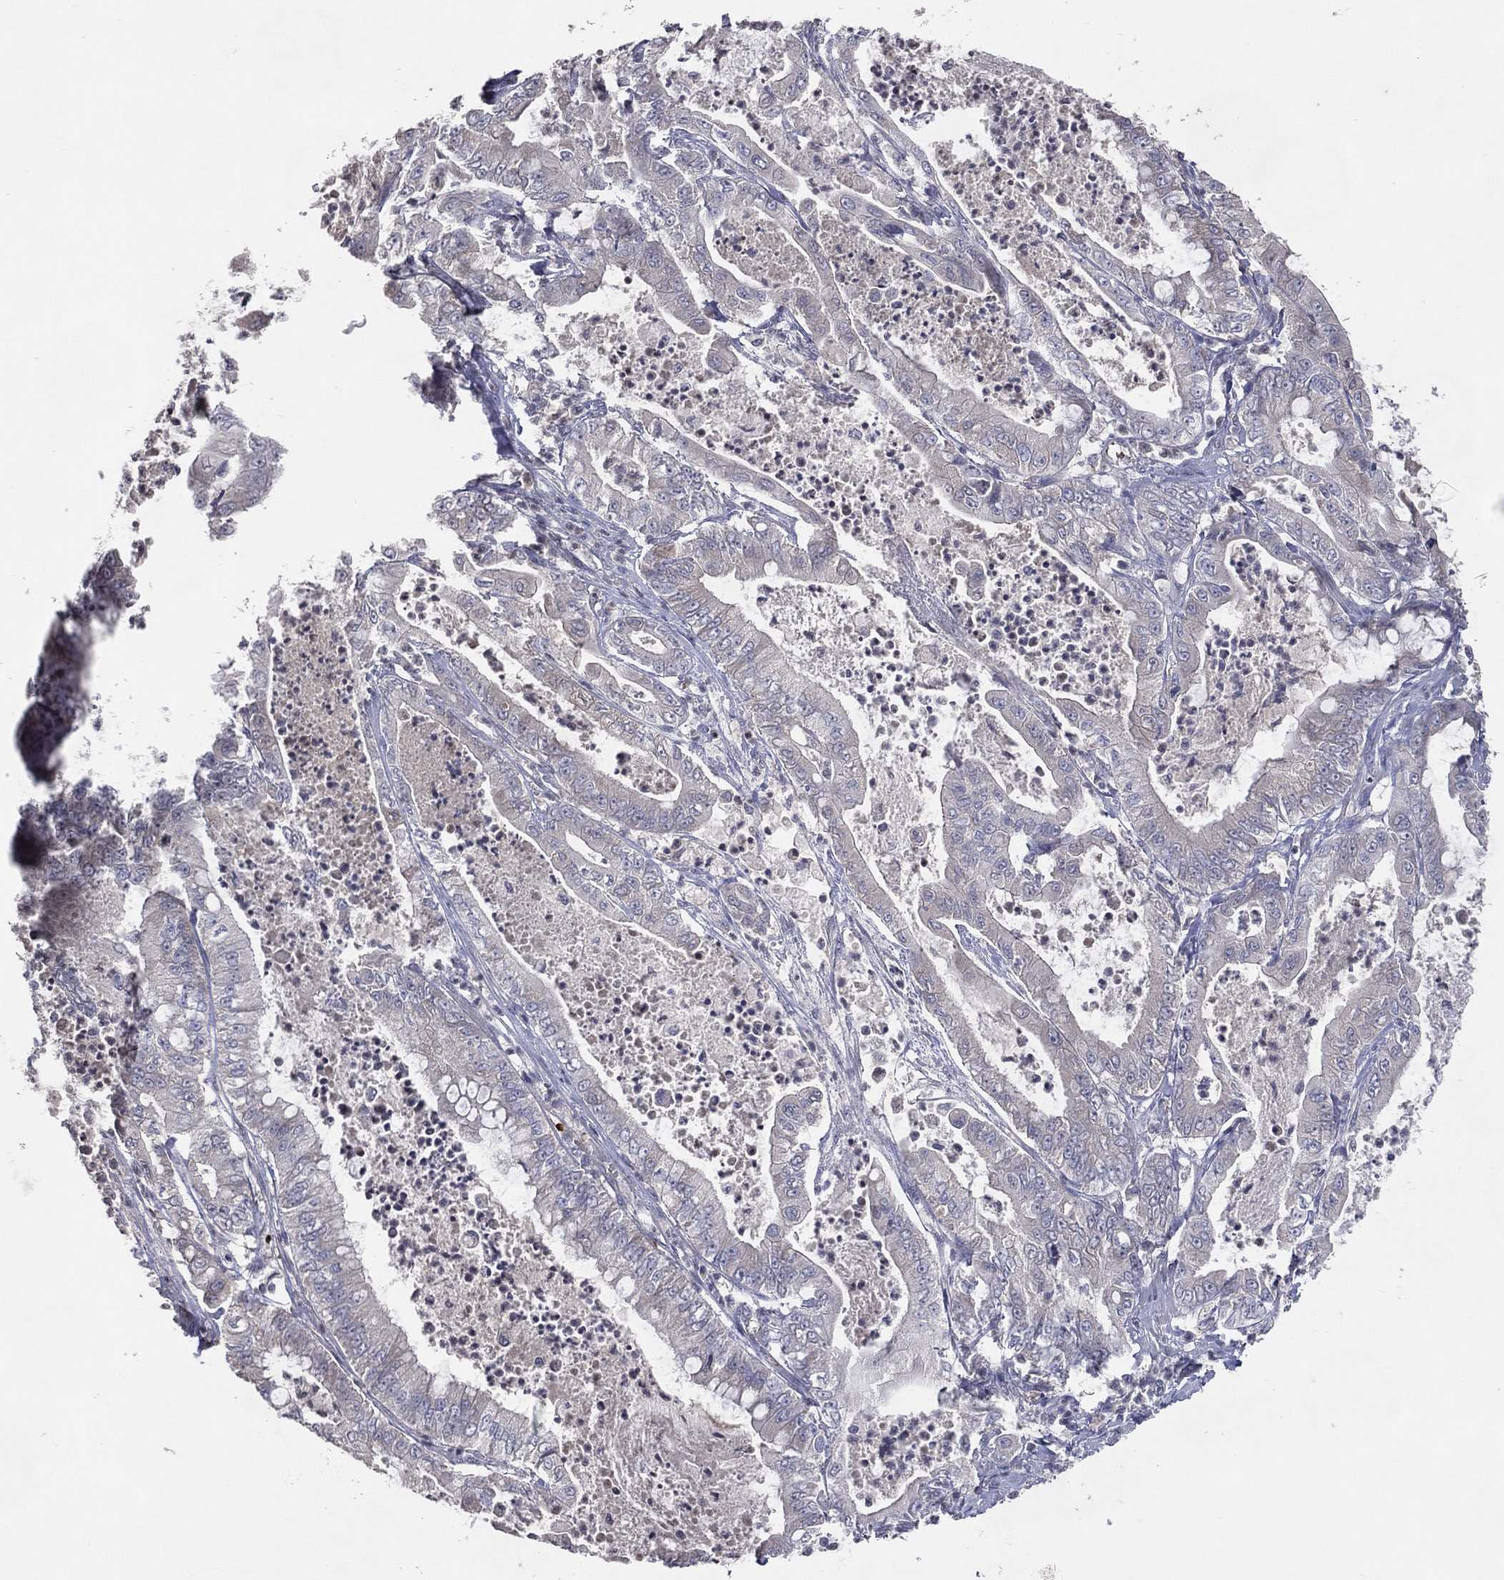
{"staining": {"intensity": "negative", "quantity": "none", "location": "none"}, "tissue": "pancreatic cancer", "cell_type": "Tumor cells", "image_type": "cancer", "snomed": [{"axis": "morphology", "description": "Adenocarcinoma, NOS"}, {"axis": "topography", "description": "Pancreas"}], "caption": "This is an IHC image of human pancreatic cancer. There is no positivity in tumor cells.", "gene": "DNAH7", "patient": {"sex": "male", "age": 71}}